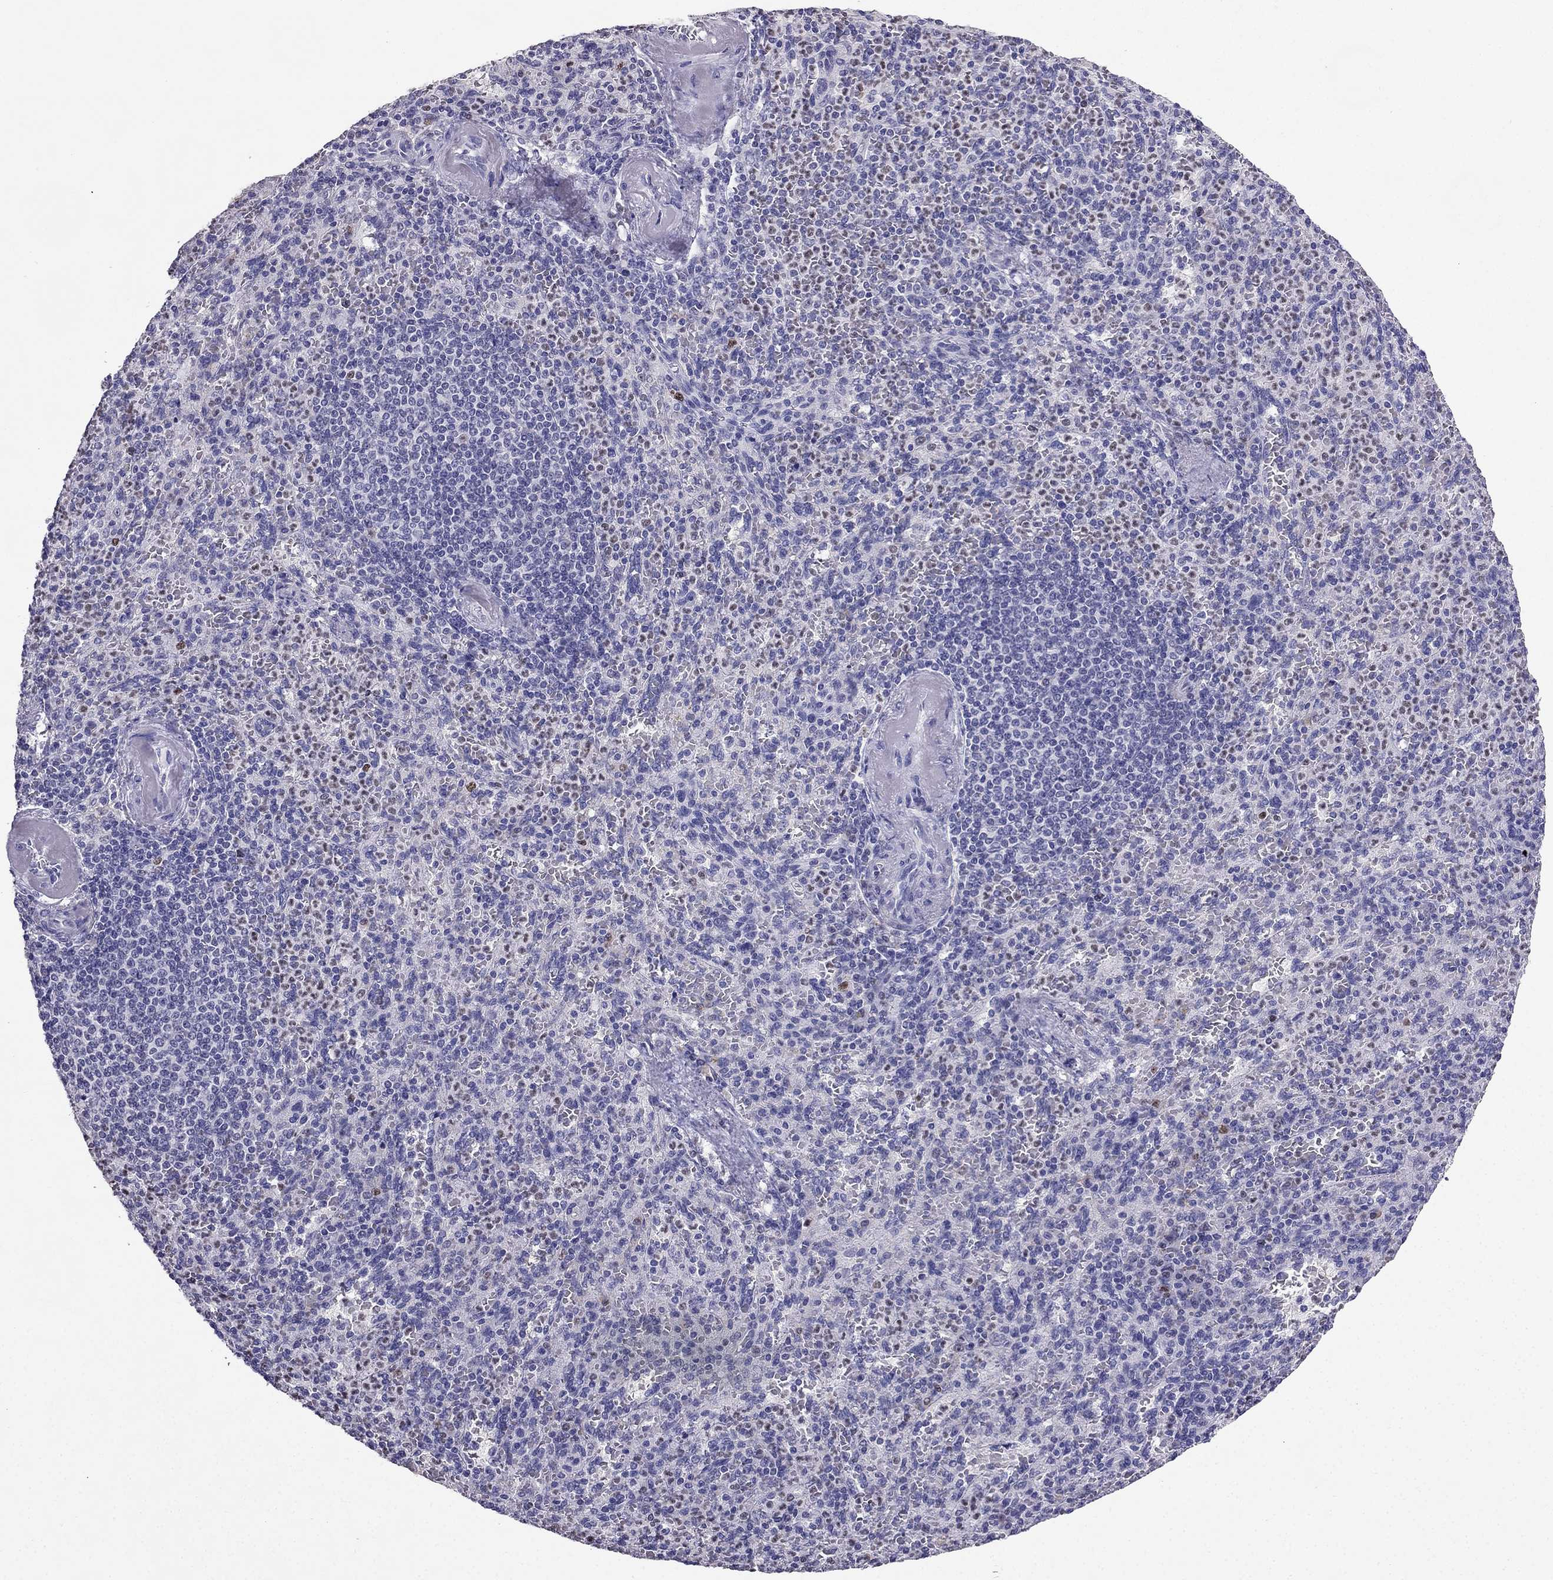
{"staining": {"intensity": "moderate", "quantity": "<25%", "location": "nuclear"}, "tissue": "spleen", "cell_type": "Cells in red pulp", "image_type": "normal", "snomed": [{"axis": "morphology", "description": "Normal tissue, NOS"}, {"axis": "topography", "description": "Spleen"}], "caption": "Spleen stained for a protein demonstrates moderate nuclear positivity in cells in red pulp.", "gene": "ARID3A", "patient": {"sex": "female", "age": 74}}